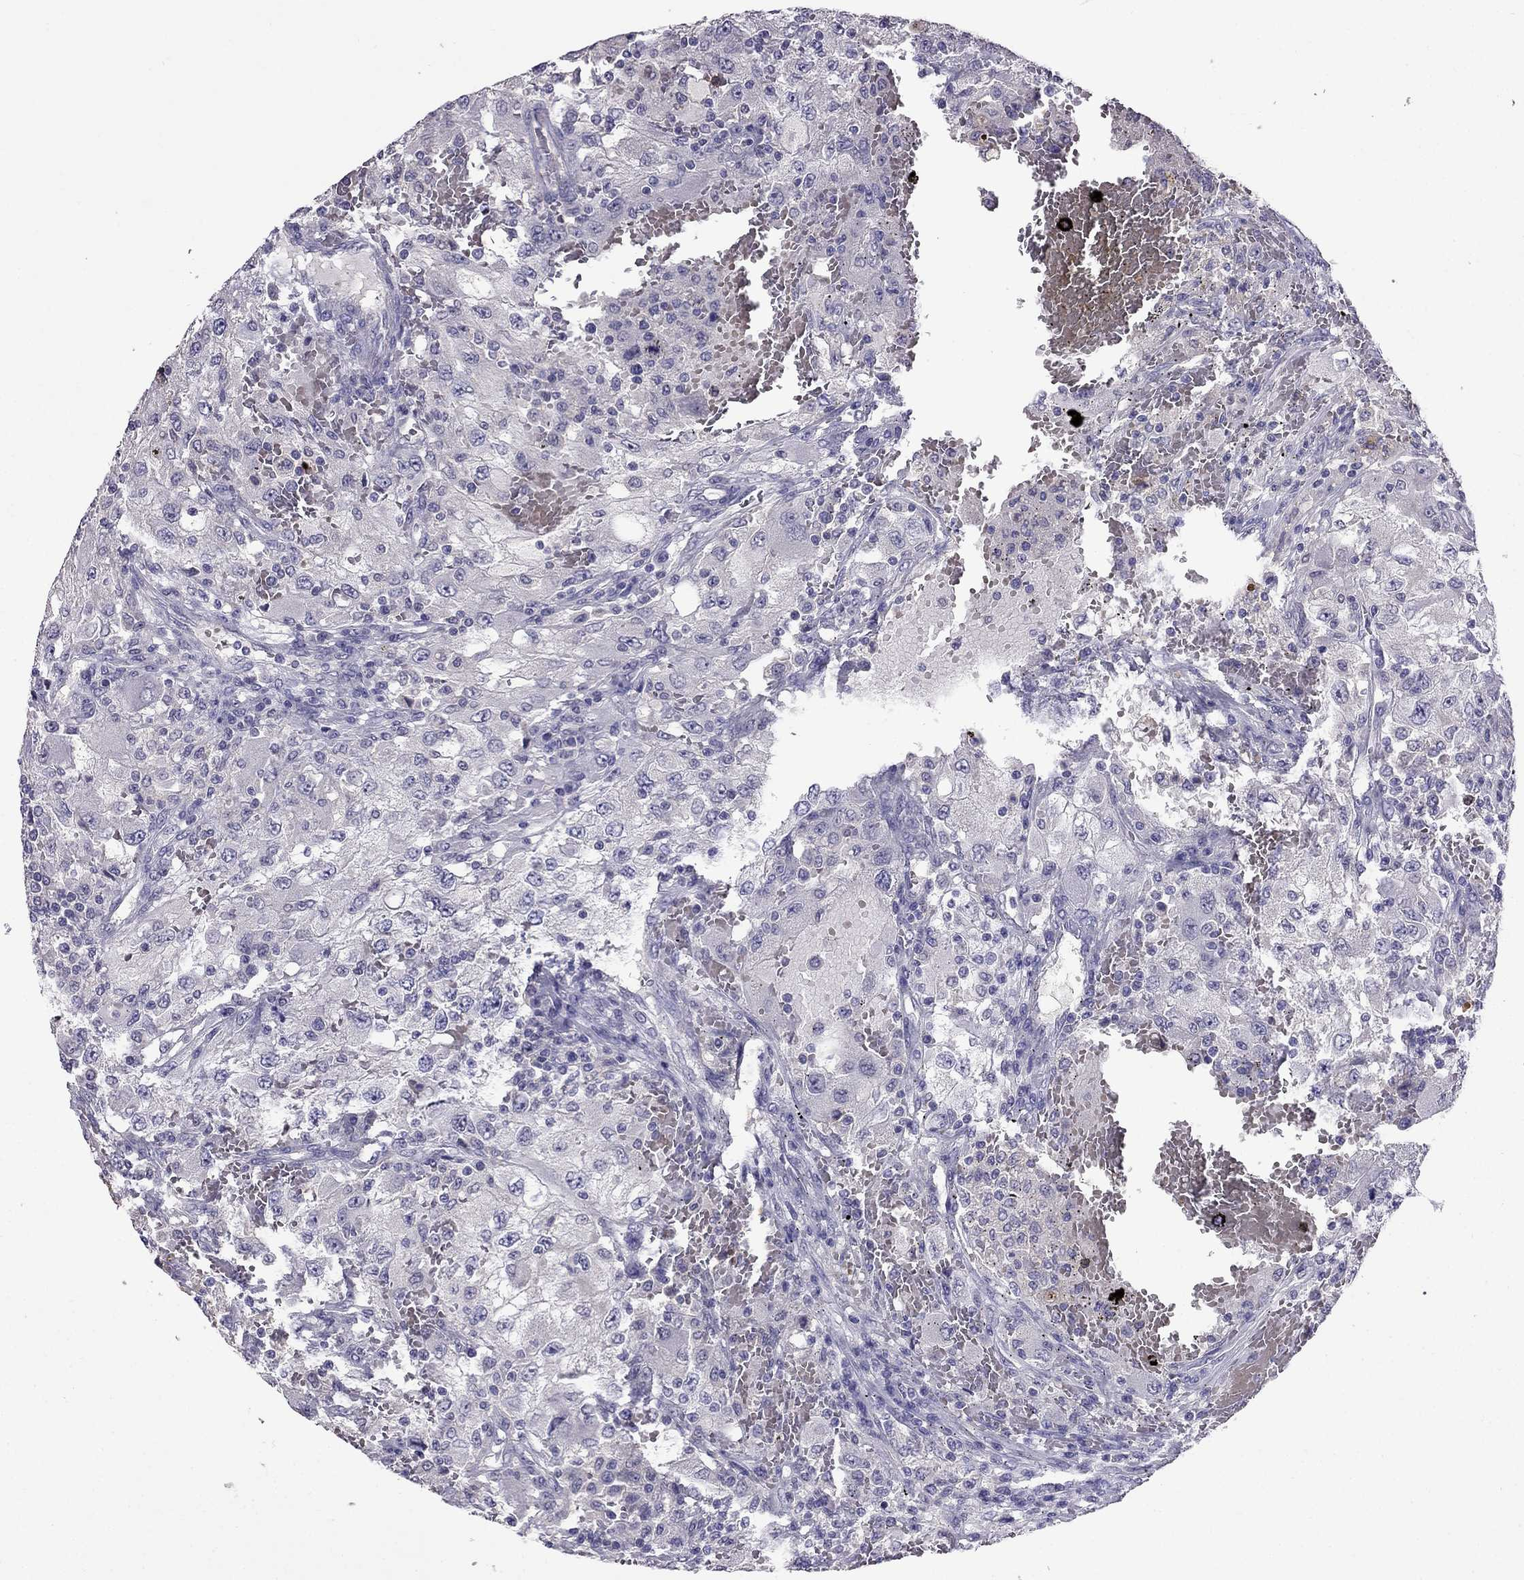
{"staining": {"intensity": "negative", "quantity": "none", "location": "none"}, "tissue": "renal cancer", "cell_type": "Tumor cells", "image_type": "cancer", "snomed": [{"axis": "morphology", "description": "Adenocarcinoma, NOS"}, {"axis": "topography", "description": "Kidney"}], "caption": "High power microscopy photomicrograph of an immunohistochemistry (IHC) photomicrograph of renal adenocarcinoma, revealing no significant staining in tumor cells.", "gene": "AQP9", "patient": {"sex": "female", "age": 67}}